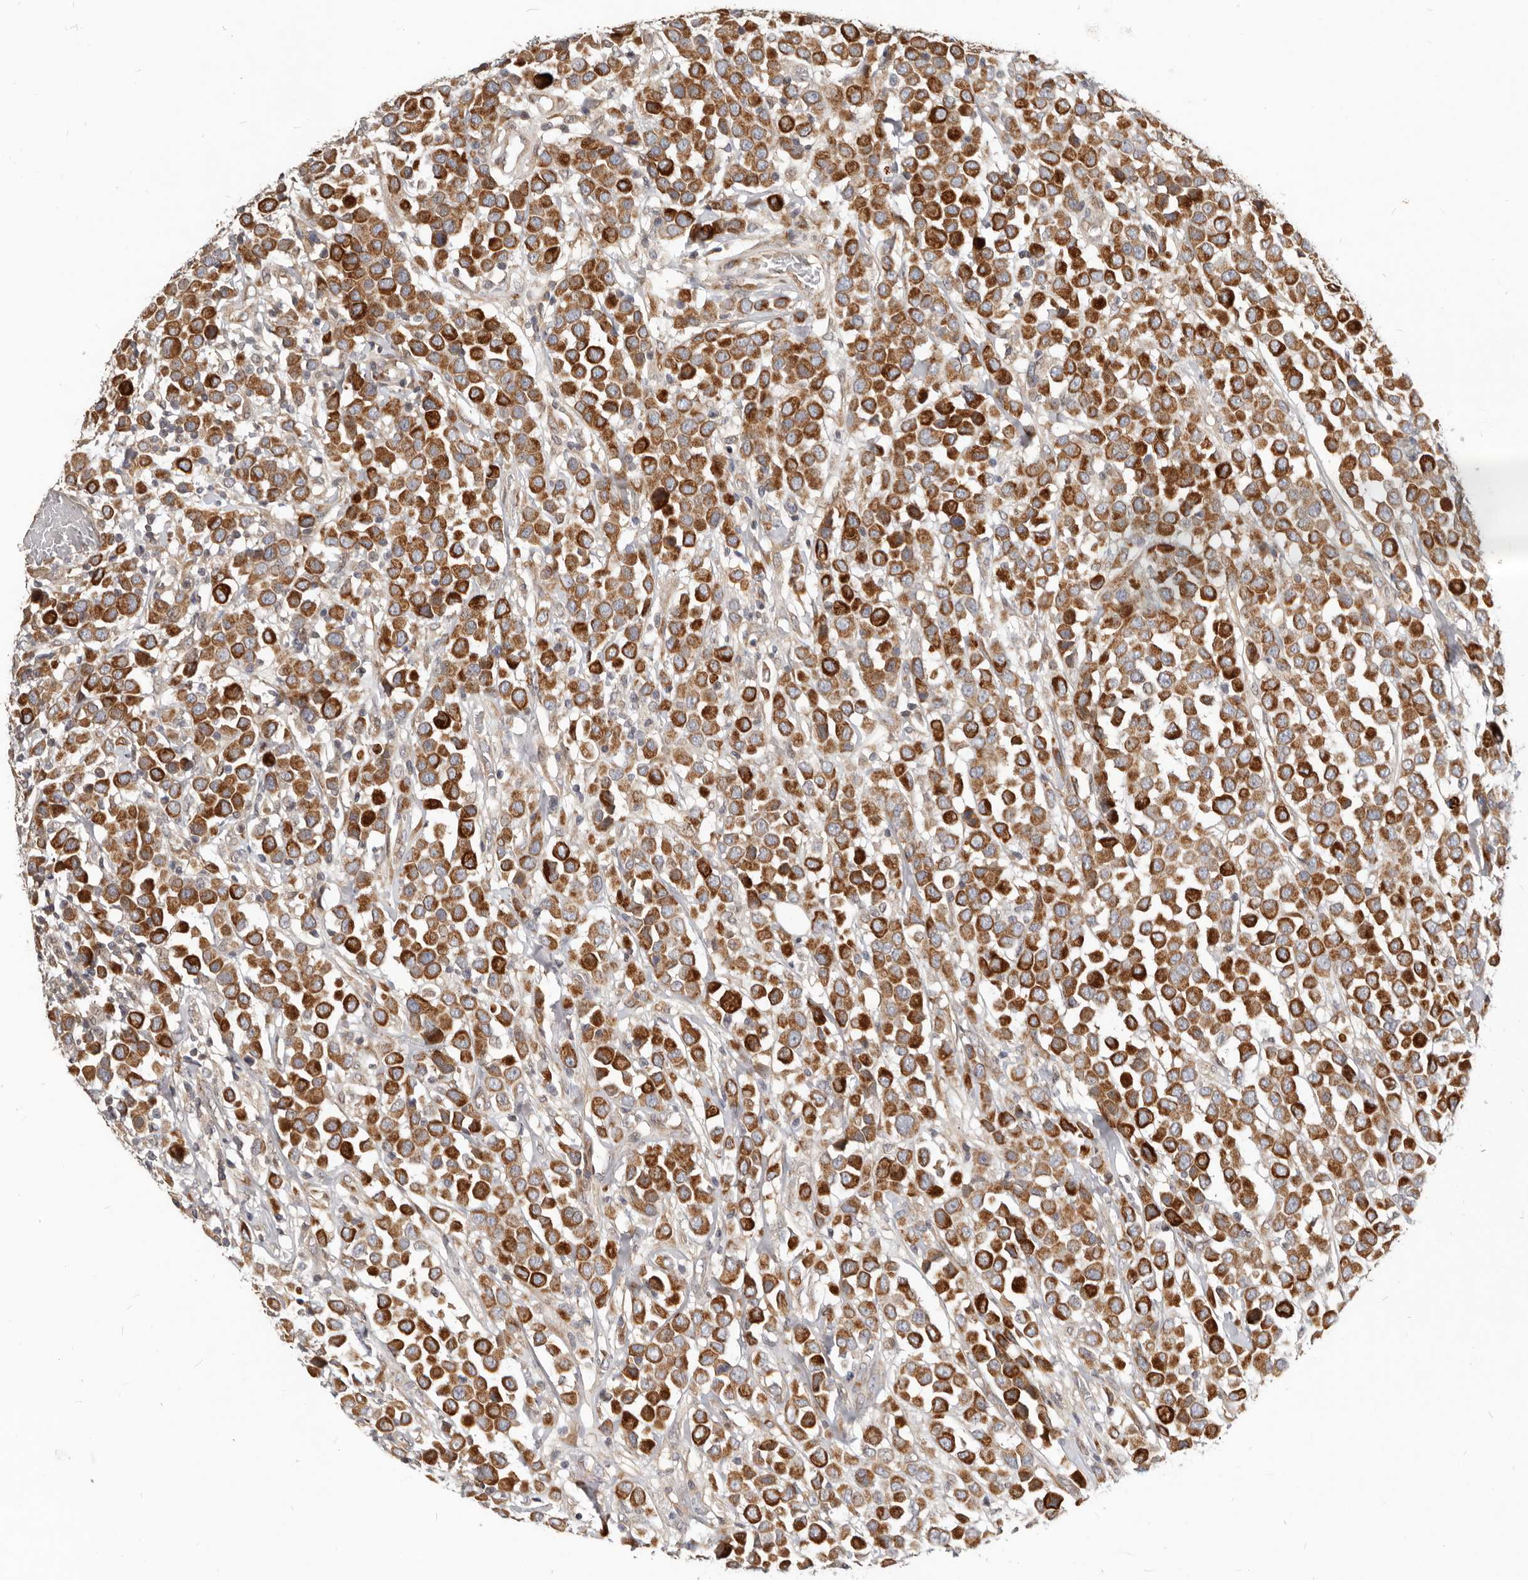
{"staining": {"intensity": "strong", "quantity": ">75%", "location": "cytoplasmic/membranous"}, "tissue": "breast cancer", "cell_type": "Tumor cells", "image_type": "cancer", "snomed": [{"axis": "morphology", "description": "Duct carcinoma"}, {"axis": "topography", "description": "Breast"}], "caption": "This histopathology image shows breast cancer stained with immunohistochemistry to label a protein in brown. The cytoplasmic/membranous of tumor cells show strong positivity for the protein. Nuclei are counter-stained blue.", "gene": "NPY4R", "patient": {"sex": "female", "age": 61}}